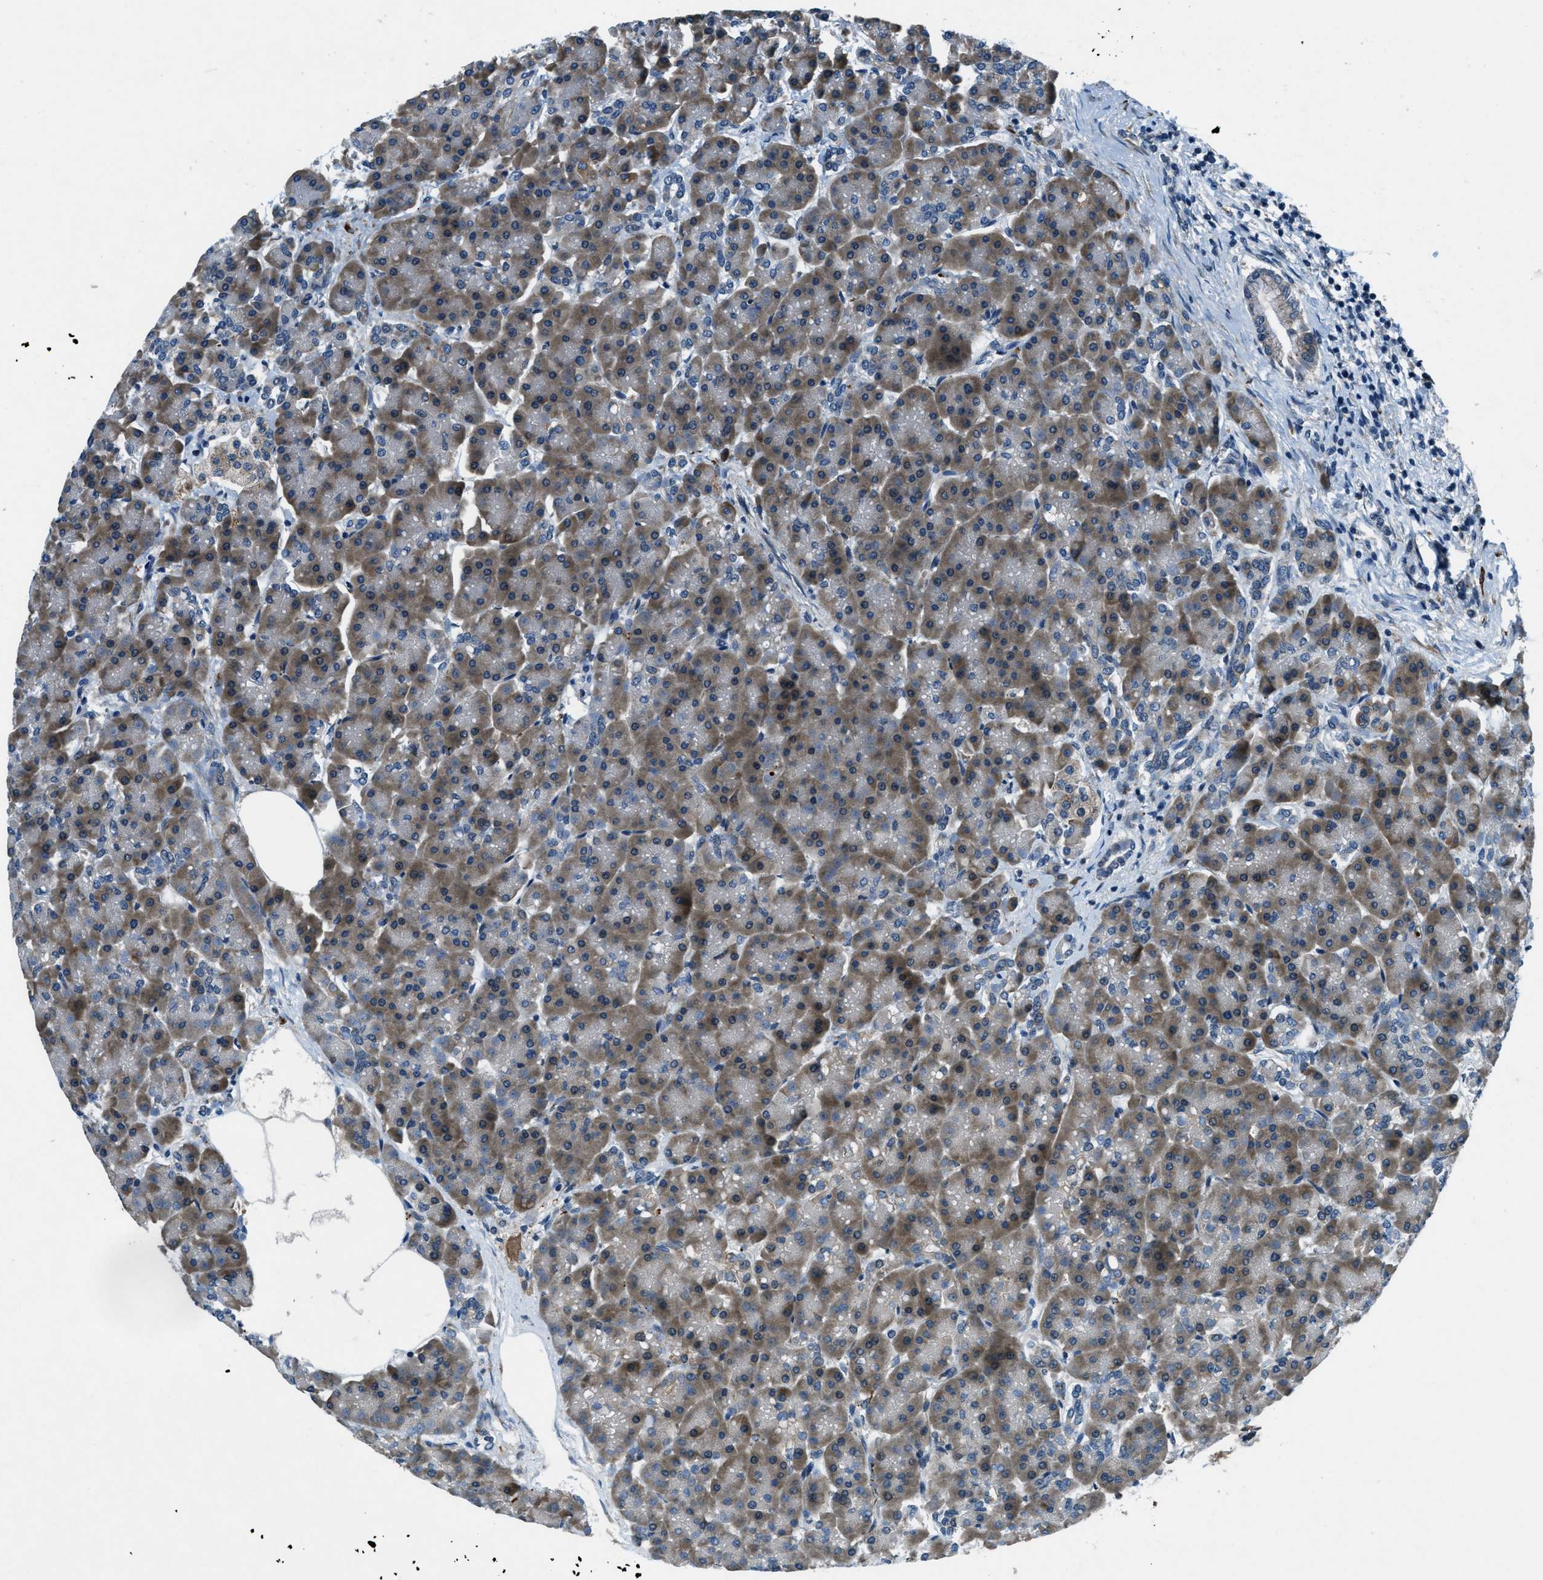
{"staining": {"intensity": "moderate", "quantity": "25%-75%", "location": "cytoplasmic/membranous"}, "tissue": "pancreas", "cell_type": "Exocrine glandular cells", "image_type": "normal", "snomed": [{"axis": "morphology", "description": "Normal tissue, NOS"}, {"axis": "topography", "description": "Pancreas"}], "caption": "A brown stain labels moderate cytoplasmic/membranous expression of a protein in exocrine glandular cells of benign human pancreas. (Stains: DAB (3,3'-diaminobenzidine) in brown, nuclei in blue, Microscopy: brightfield microscopy at high magnification).", "gene": "GINM1", "patient": {"sex": "female", "age": 70}}